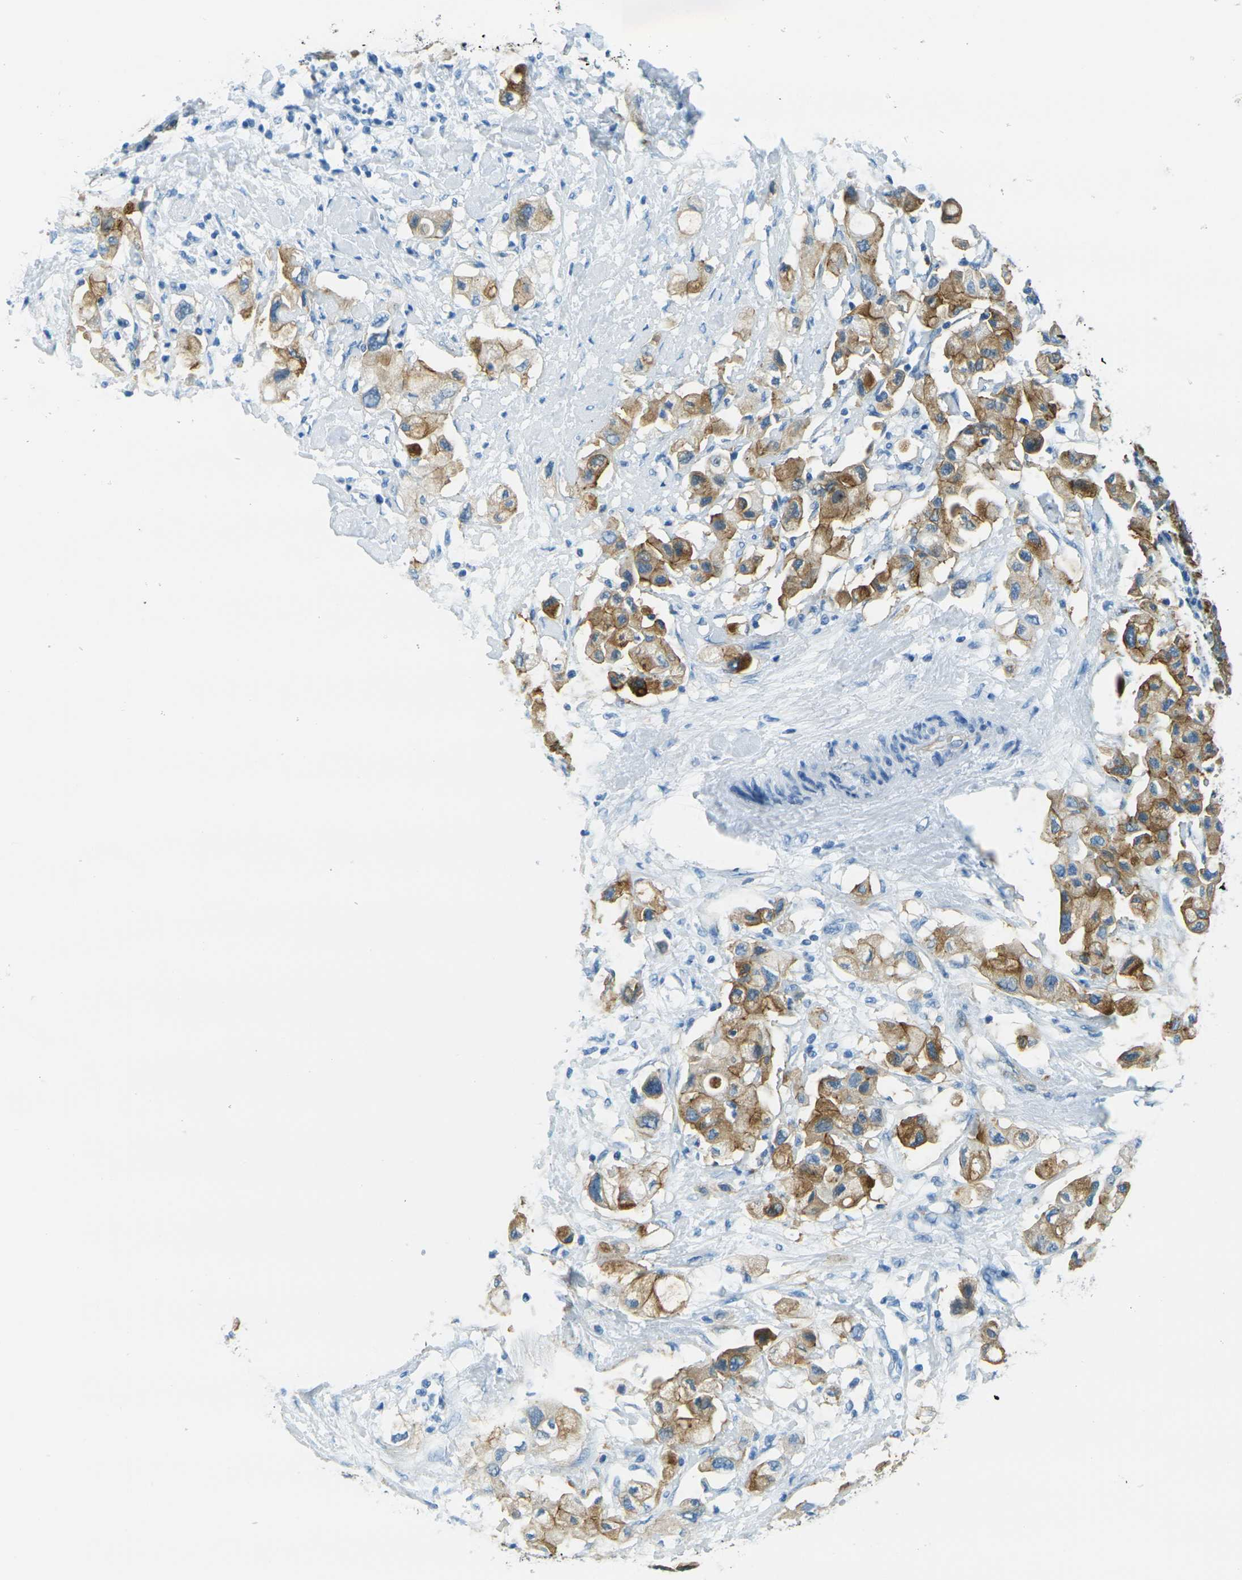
{"staining": {"intensity": "moderate", "quantity": ">75%", "location": "cytoplasmic/membranous"}, "tissue": "pancreatic cancer", "cell_type": "Tumor cells", "image_type": "cancer", "snomed": [{"axis": "morphology", "description": "Adenocarcinoma, NOS"}, {"axis": "topography", "description": "Pancreas"}], "caption": "This histopathology image reveals IHC staining of human adenocarcinoma (pancreatic), with medium moderate cytoplasmic/membranous positivity in approximately >75% of tumor cells.", "gene": "OCLN", "patient": {"sex": "female", "age": 56}}